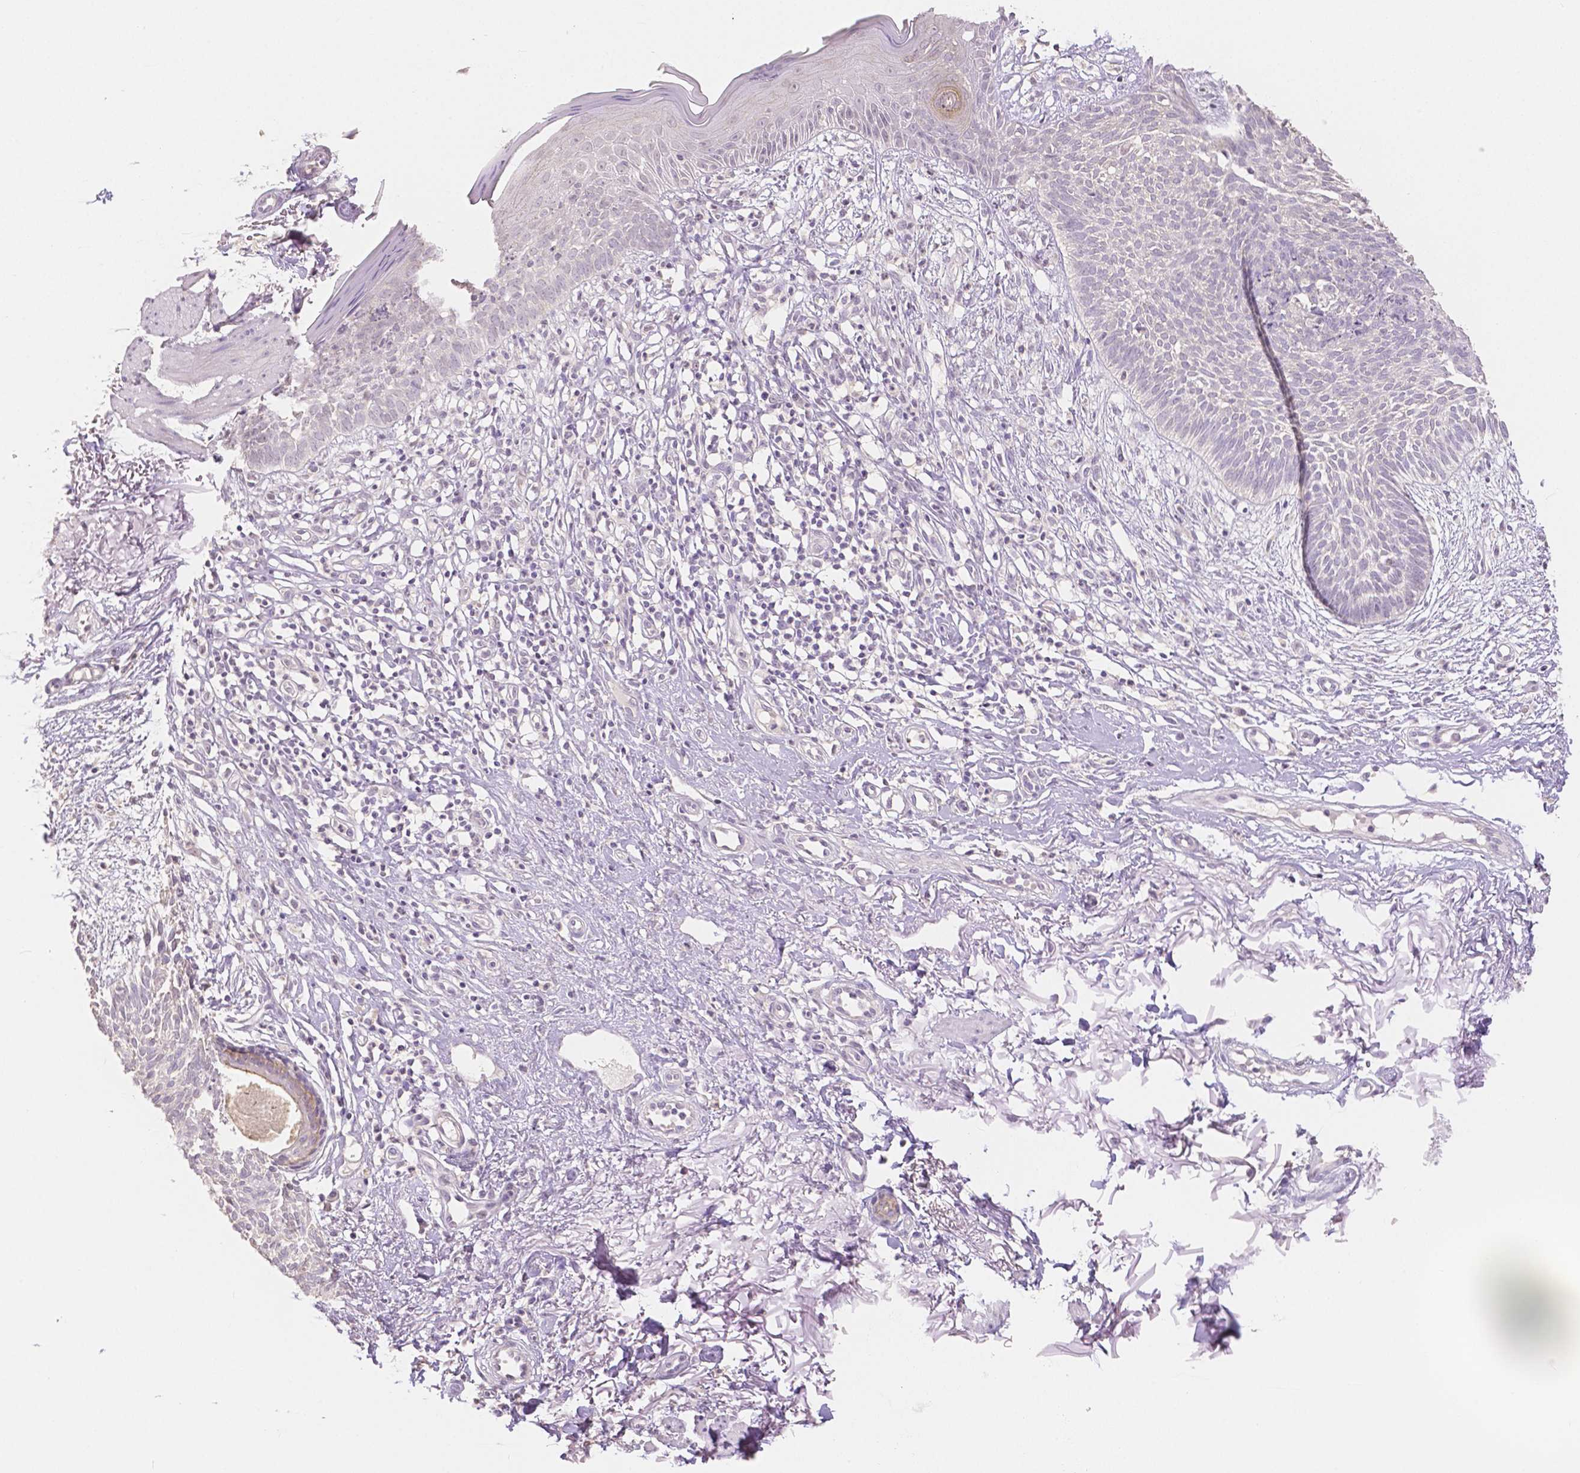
{"staining": {"intensity": "negative", "quantity": "none", "location": "none"}, "tissue": "skin cancer", "cell_type": "Tumor cells", "image_type": "cancer", "snomed": [{"axis": "morphology", "description": "Basal cell carcinoma"}, {"axis": "topography", "description": "Skin"}], "caption": "Tumor cells are negative for brown protein staining in skin cancer (basal cell carcinoma).", "gene": "OCLN", "patient": {"sex": "female", "age": 84}}